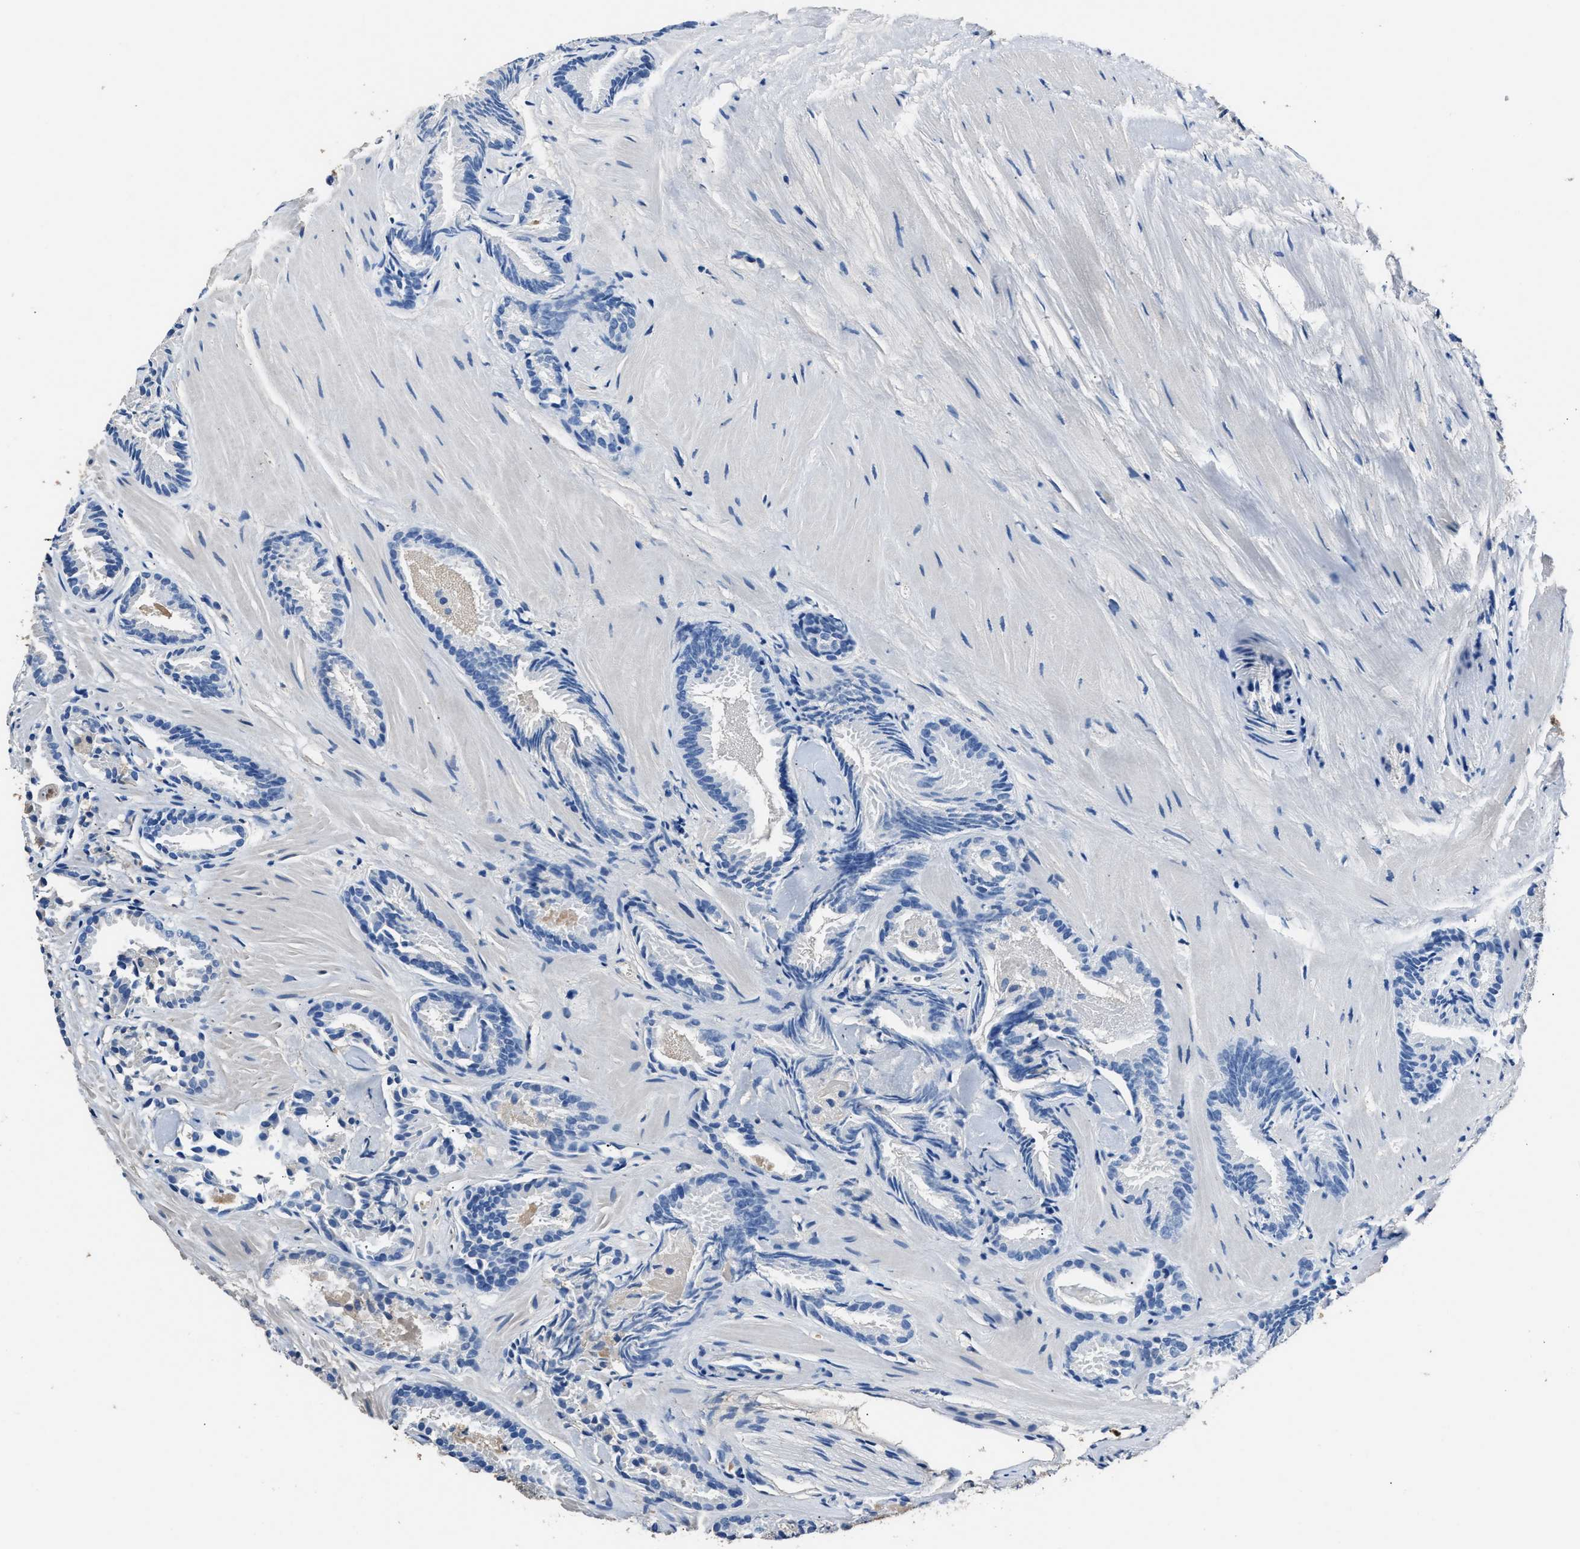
{"staining": {"intensity": "negative", "quantity": "none", "location": "none"}, "tissue": "prostate cancer", "cell_type": "Tumor cells", "image_type": "cancer", "snomed": [{"axis": "morphology", "description": "Adenocarcinoma, Low grade"}, {"axis": "topography", "description": "Prostate"}], "caption": "Protein analysis of prostate cancer (low-grade adenocarcinoma) reveals no significant staining in tumor cells. (Brightfield microscopy of DAB (3,3'-diaminobenzidine) IHC at high magnification).", "gene": "GSTP1", "patient": {"sex": "male", "age": 51}}